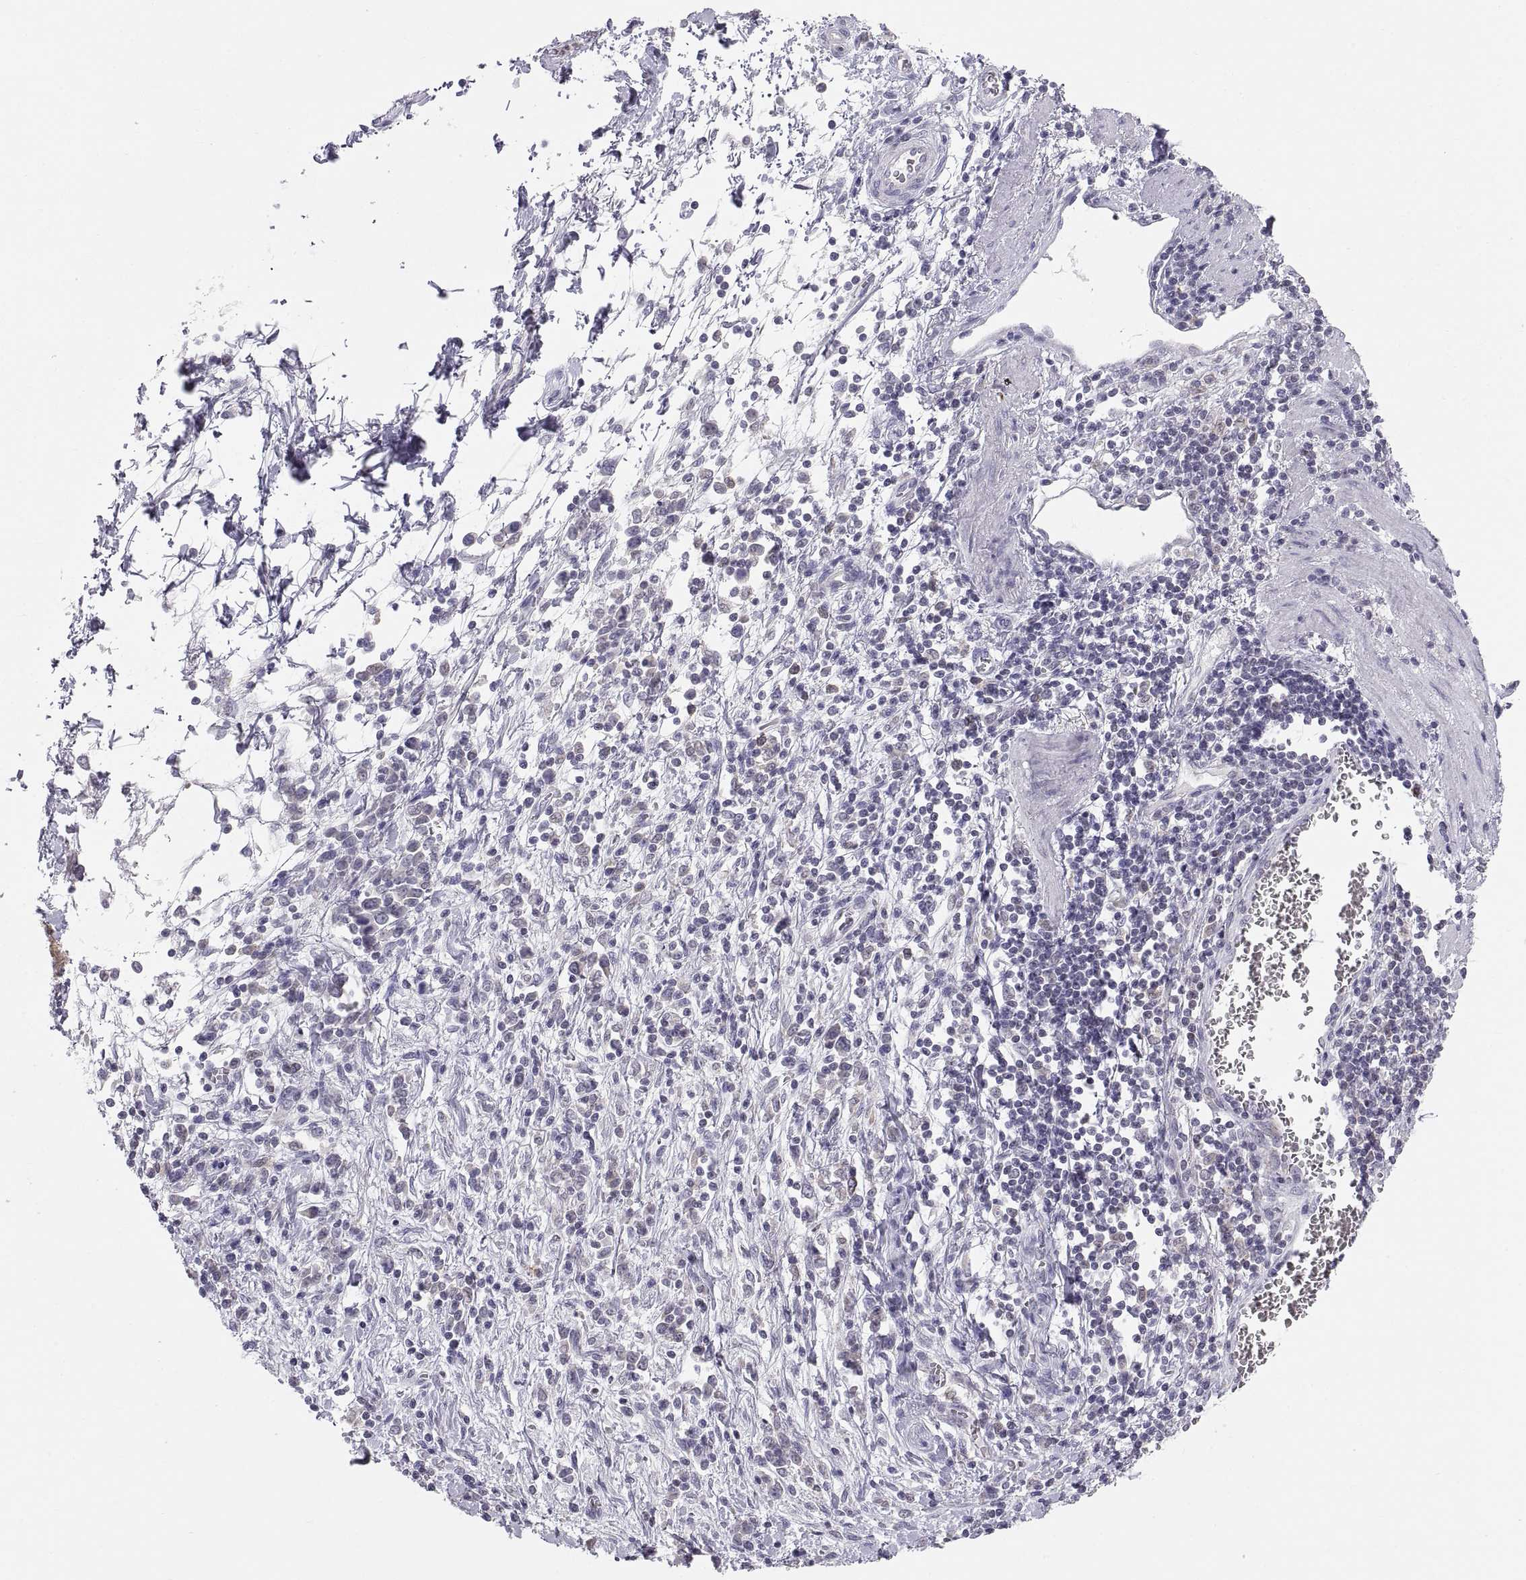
{"staining": {"intensity": "negative", "quantity": "none", "location": "none"}, "tissue": "stomach cancer", "cell_type": "Tumor cells", "image_type": "cancer", "snomed": [{"axis": "morphology", "description": "Adenocarcinoma, NOS"}, {"axis": "topography", "description": "Stomach"}], "caption": "DAB immunohistochemical staining of stomach cancer shows no significant staining in tumor cells.", "gene": "ERO1A", "patient": {"sex": "female", "age": 57}}